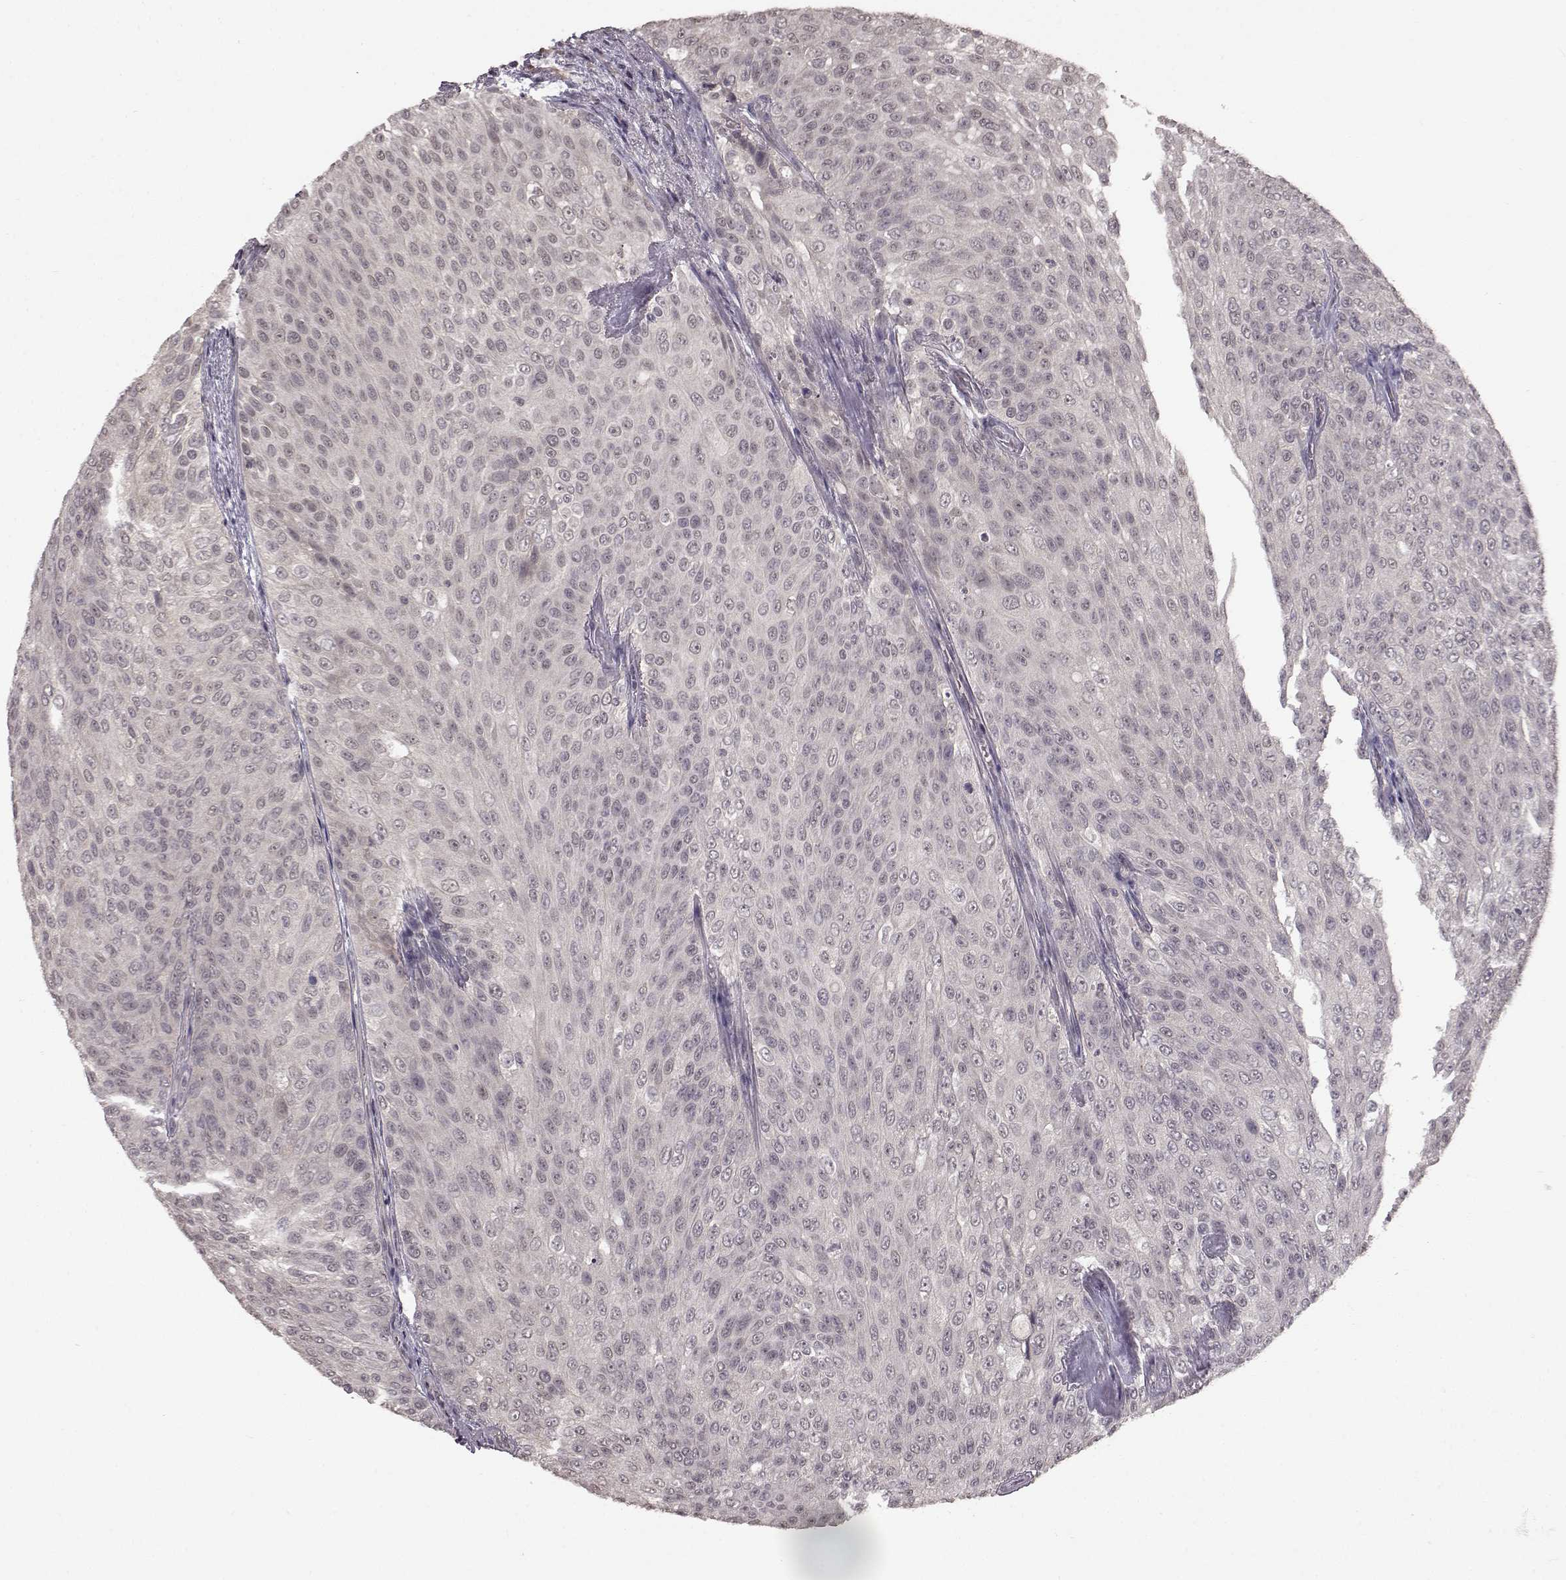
{"staining": {"intensity": "negative", "quantity": "none", "location": "none"}, "tissue": "urothelial cancer", "cell_type": "Tumor cells", "image_type": "cancer", "snomed": [{"axis": "morphology", "description": "Urothelial carcinoma, Low grade"}, {"axis": "topography", "description": "Ureter, NOS"}, {"axis": "topography", "description": "Urinary bladder"}], "caption": "A micrograph of urothelial carcinoma (low-grade) stained for a protein displays no brown staining in tumor cells.", "gene": "NTRK2", "patient": {"sex": "male", "age": 78}}